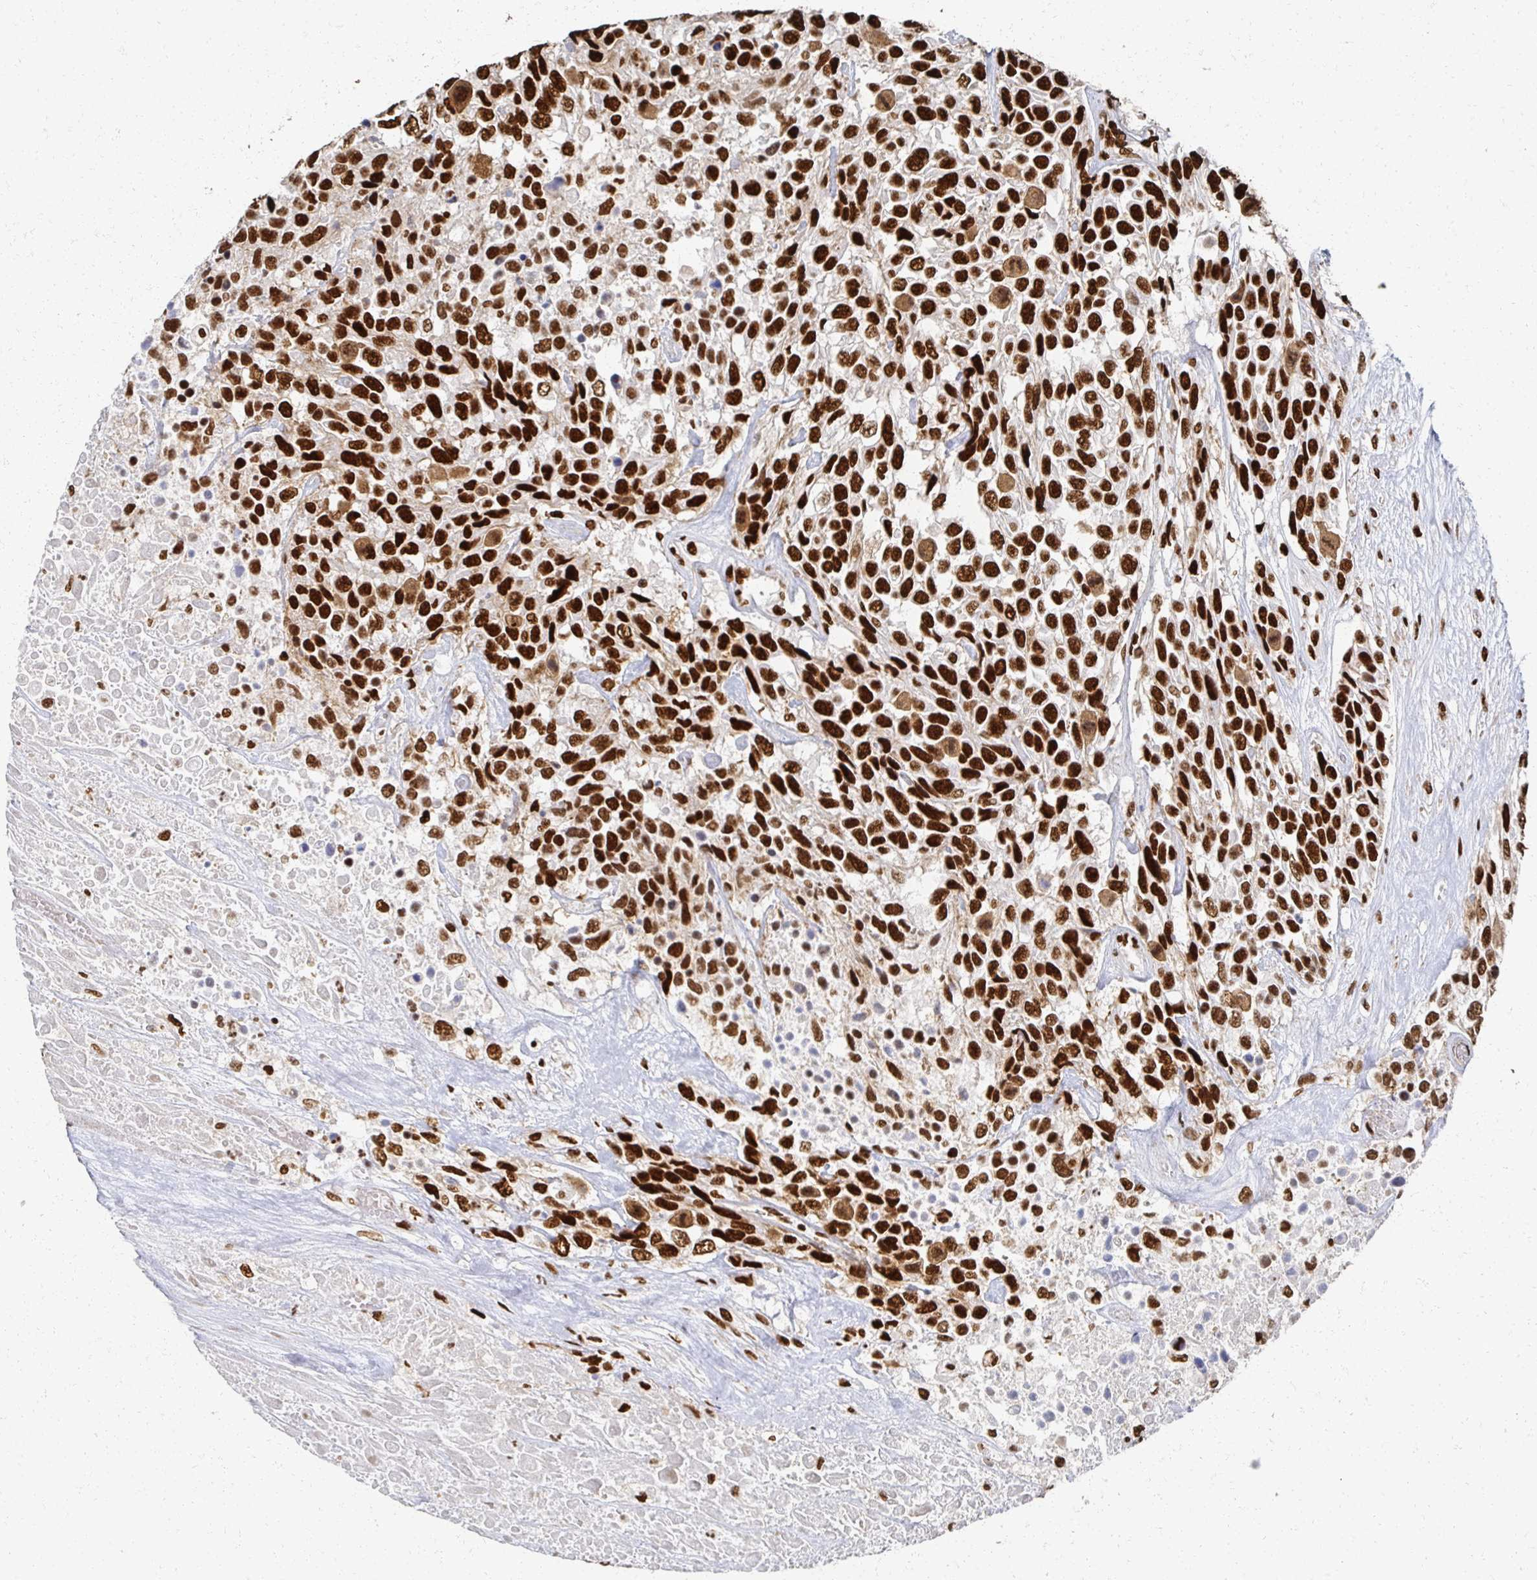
{"staining": {"intensity": "strong", "quantity": ">75%", "location": "nuclear"}, "tissue": "urothelial cancer", "cell_type": "Tumor cells", "image_type": "cancer", "snomed": [{"axis": "morphology", "description": "Urothelial carcinoma, High grade"}, {"axis": "topography", "description": "Urinary bladder"}], "caption": "Immunohistochemistry (IHC) micrograph of neoplastic tissue: human high-grade urothelial carcinoma stained using IHC displays high levels of strong protein expression localized specifically in the nuclear of tumor cells, appearing as a nuclear brown color.", "gene": "RBBP7", "patient": {"sex": "female", "age": 70}}